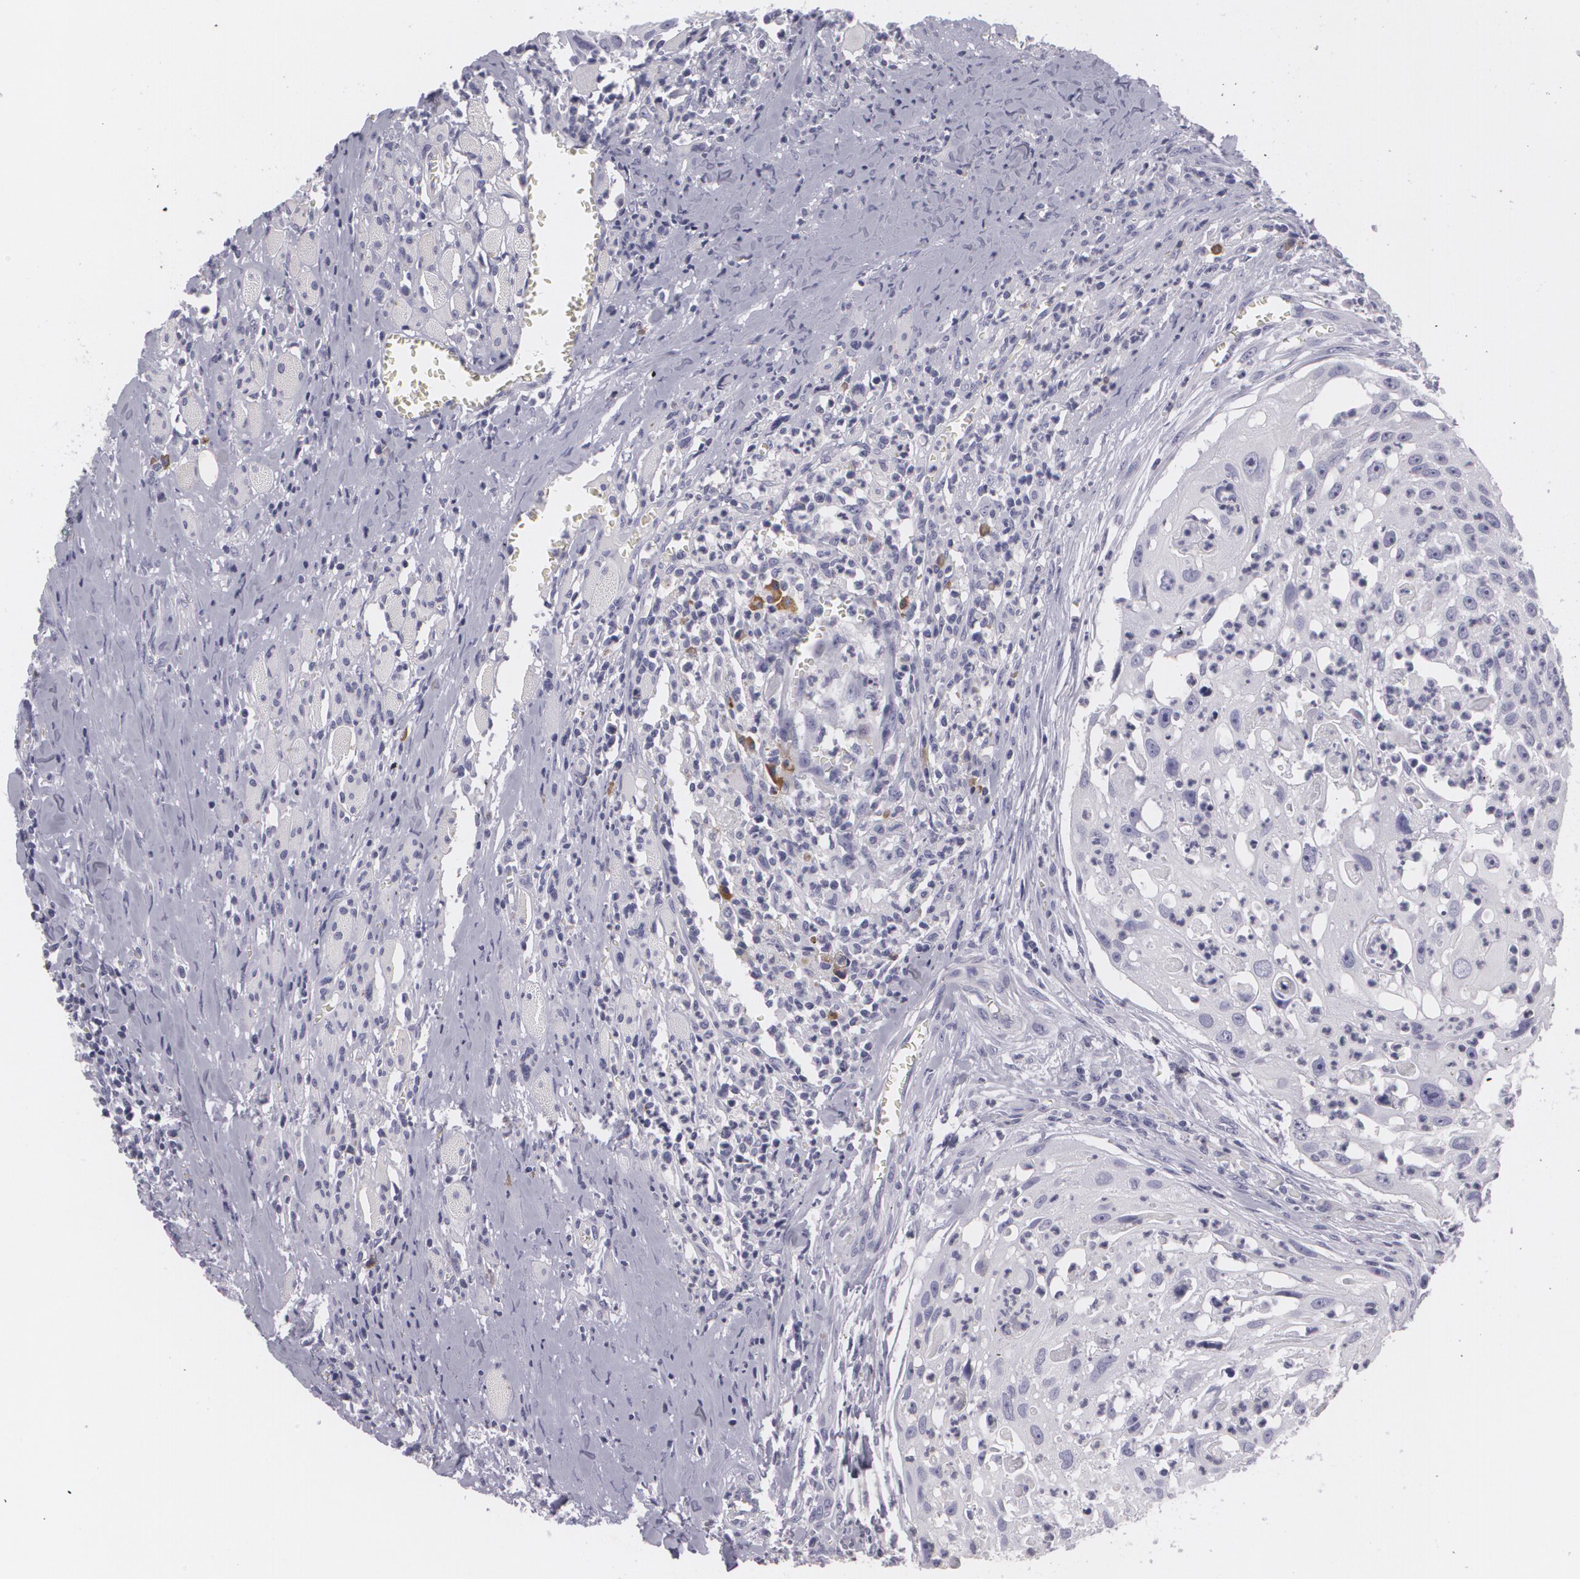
{"staining": {"intensity": "negative", "quantity": "none", "location": "none"}, "tissue": "head and neck cancer", "cell_type": "Tumor cells", "image_type": "cancer", "snomed": [{"axis": "morphology", "description": "Squamous cell carcinoma, NOS"}, {"axis": "topography", "description": "Head-Neck"}], "caption": "Histopathology image shows no significant protein expression in tumor cells of head and neck squamous cell carcinoma. Nuclei are stained in blue.", "gene": "MAP2", "patient": {"sex": "male", "age": 64}}